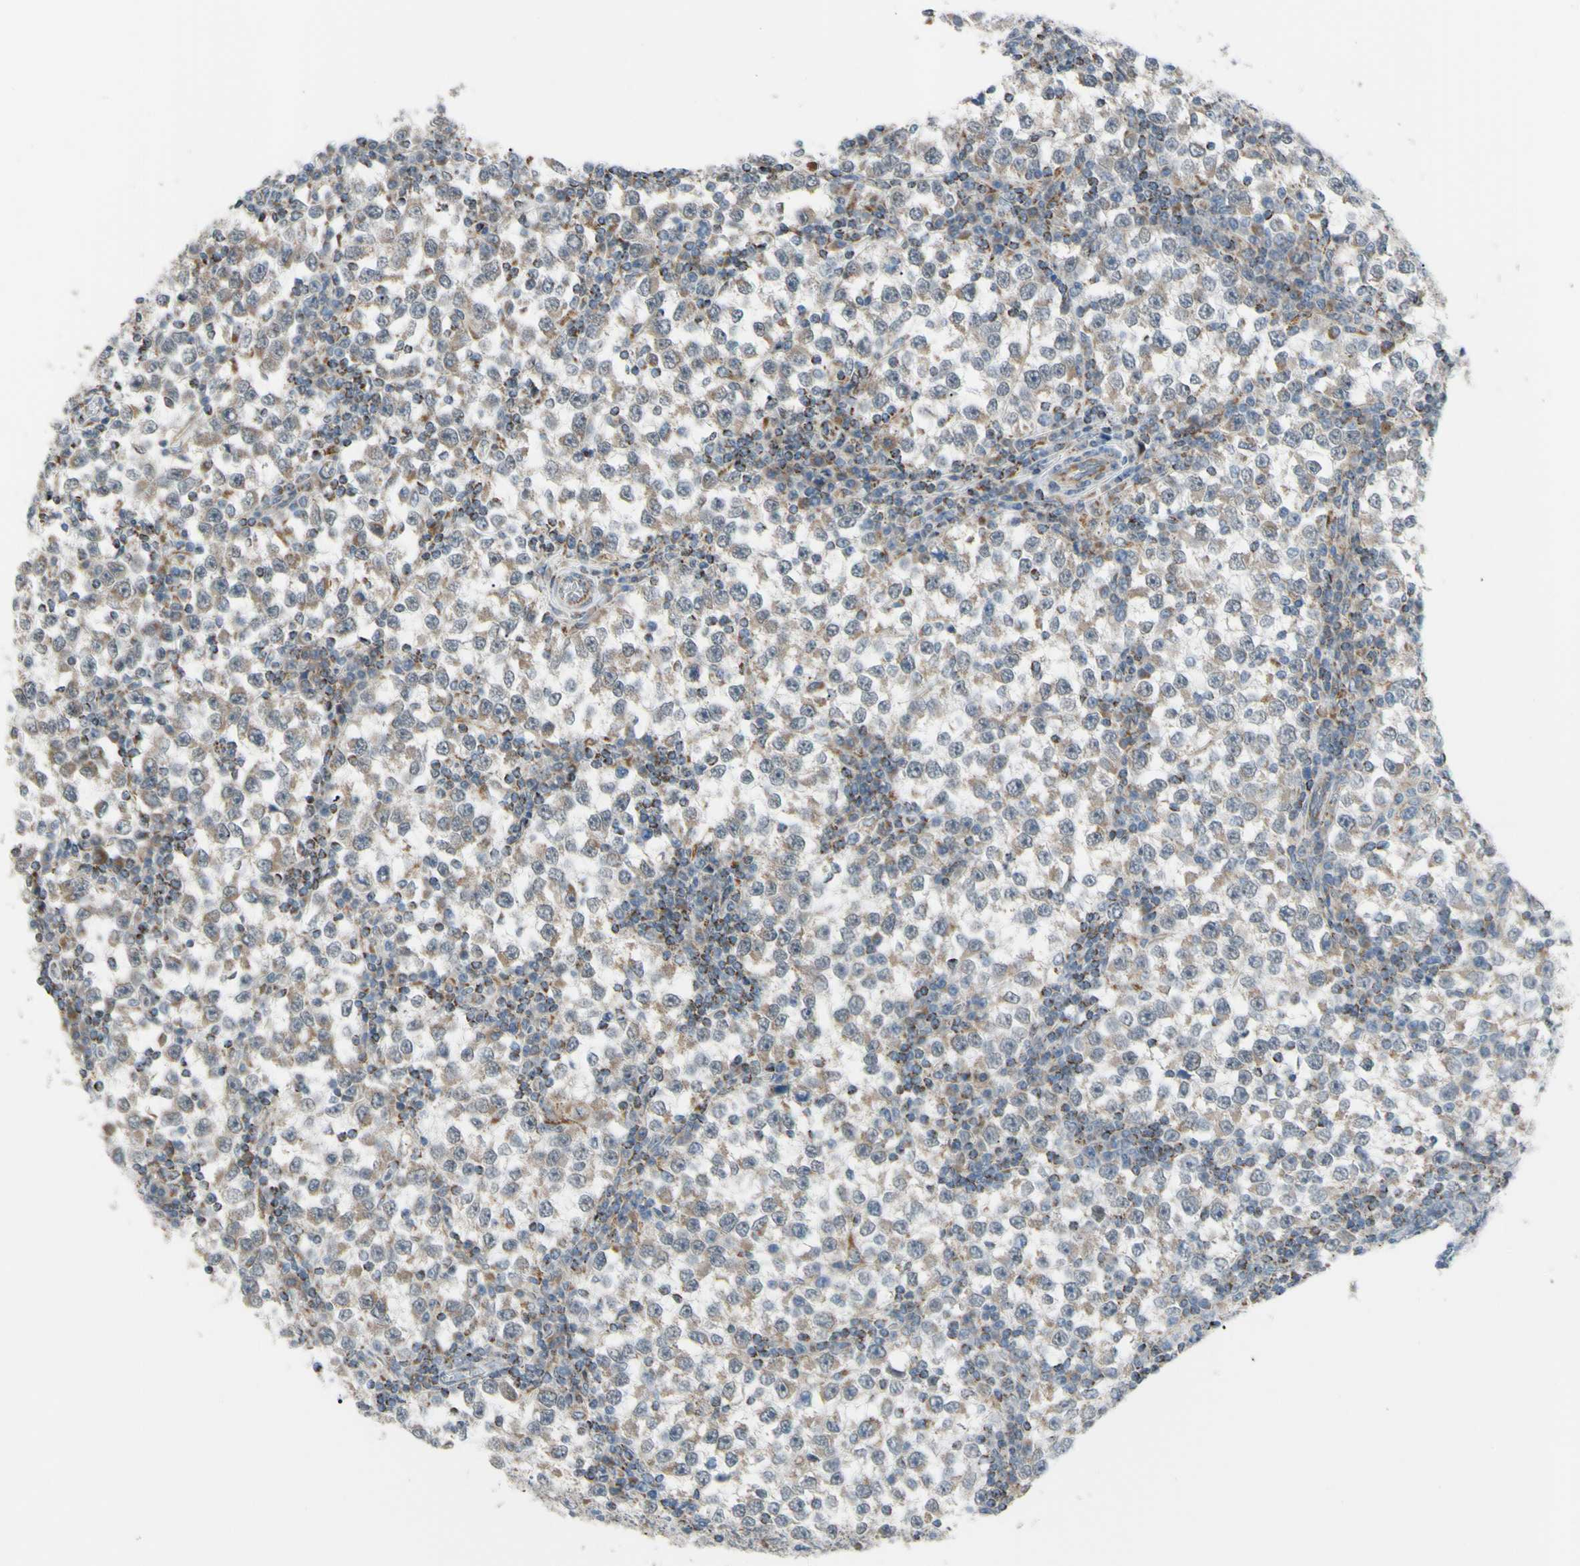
{"staining": {"intensity": "weak", "quantity": "<25%", "location": "cytoplasmic/membranous"}, "tissue": "testis cancer", "cell_type": "Tumor cells", "image_type": "cancer", "snomed": [{"axis": "morphology", "description": "Seminoma, NOS"}, {"axis": "topography", "description": "Testis"}], "caption": "This is a micrograph of IHC staining of testis cancer, which shows no positivity in tumor cells.", "gene": "GLT8D1", "patient": {"sex": "male", "age": 65}}